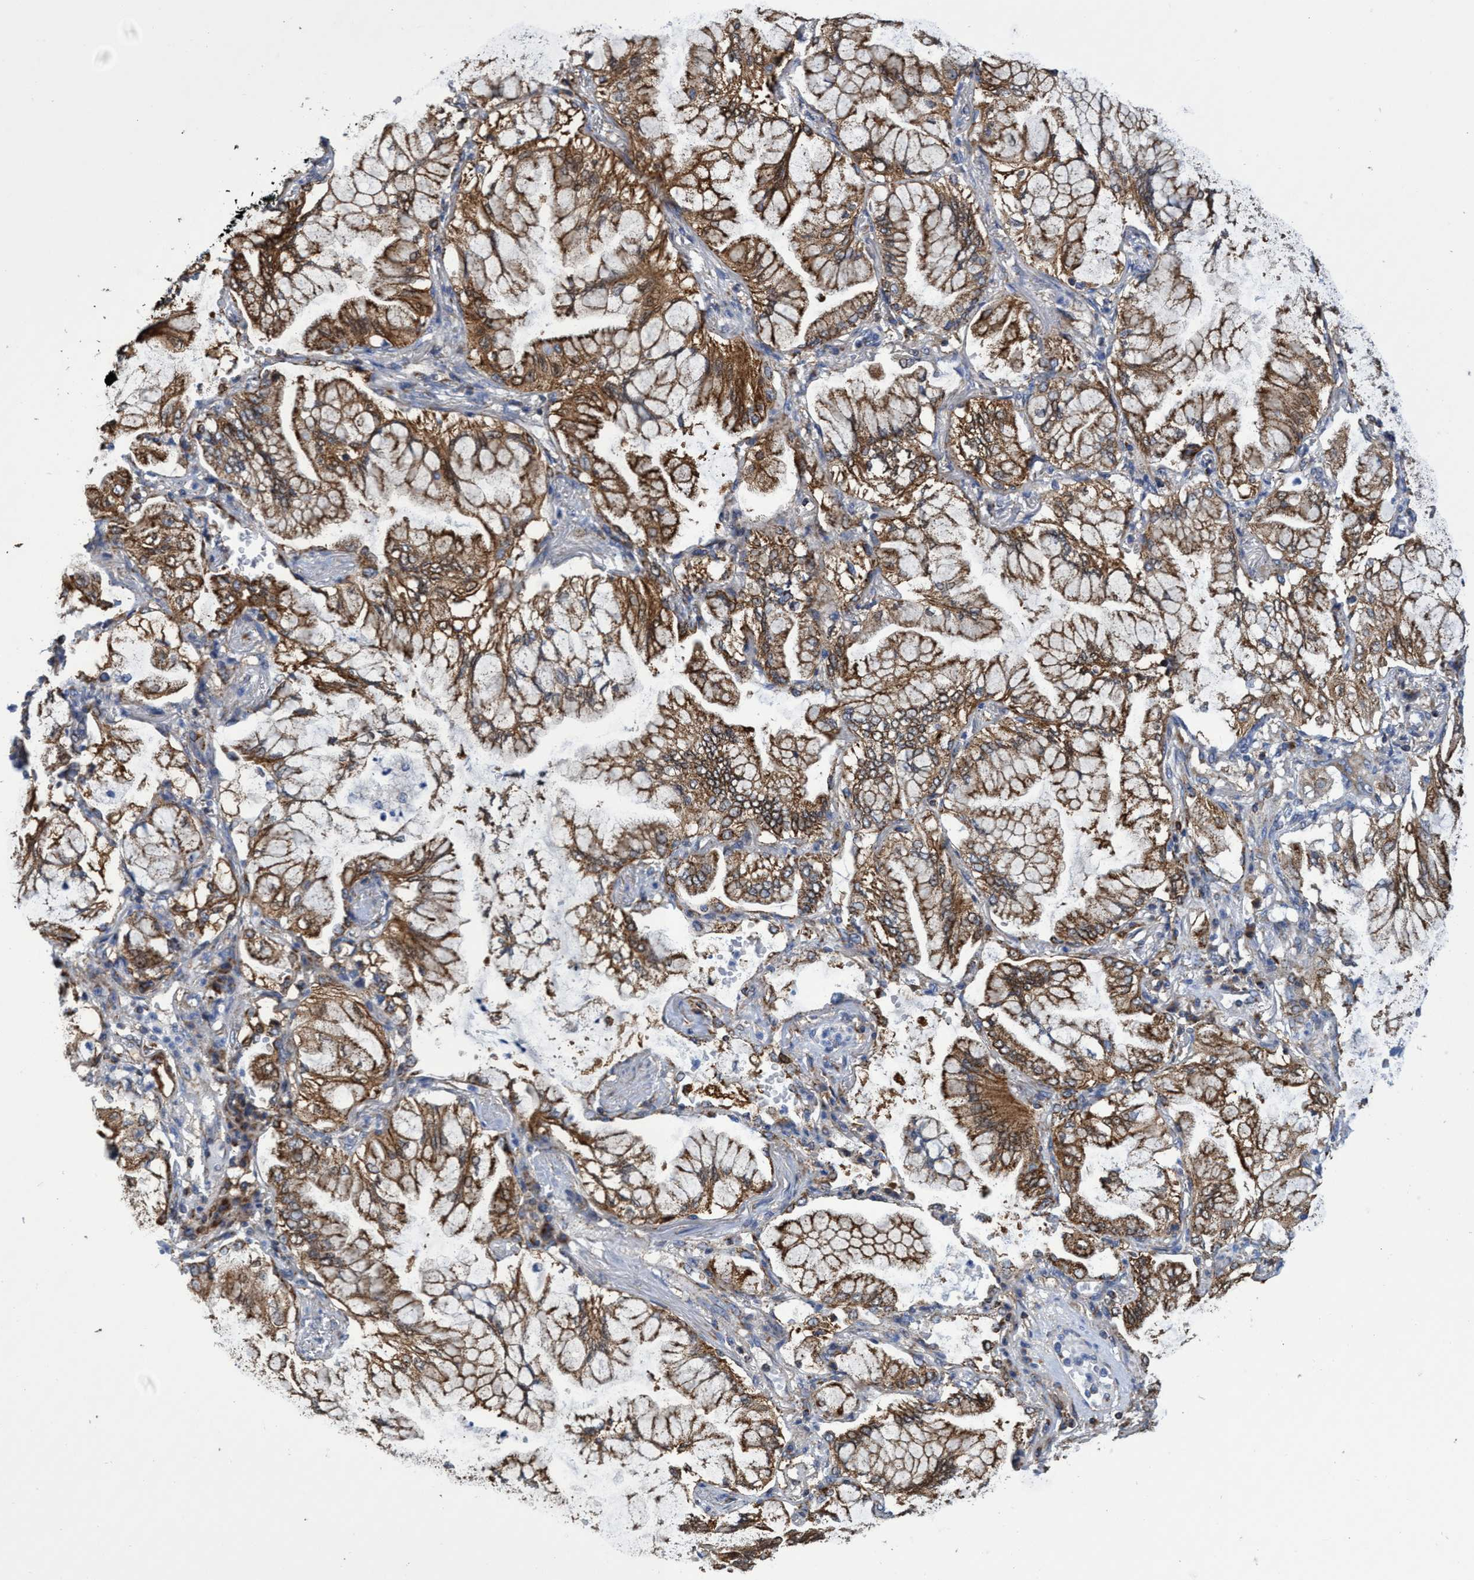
{"staining": {"intensity": "strong", "quantity": ">75%", "location": "cytoplasmic/membranous"}, "tissue": "lung cancer", "cell_type": "Tumor cells", "image_type": "cancer", "snomed": [{"axis": "morphology", "description": "Adenocarcinoma, NOS"}, {"axis": "topography", "description": "Lung"}], "caption": "A photomicrograph of lung adenocarcinoma stained for a protein displays strong cytoplasmic/membranous brown staining in tumor cells. Ihc stains the protein of interest in brown and the nuclei are stained blue.", "gene": "CRYZ", "patient": {"sex": "female", "age": 70}}